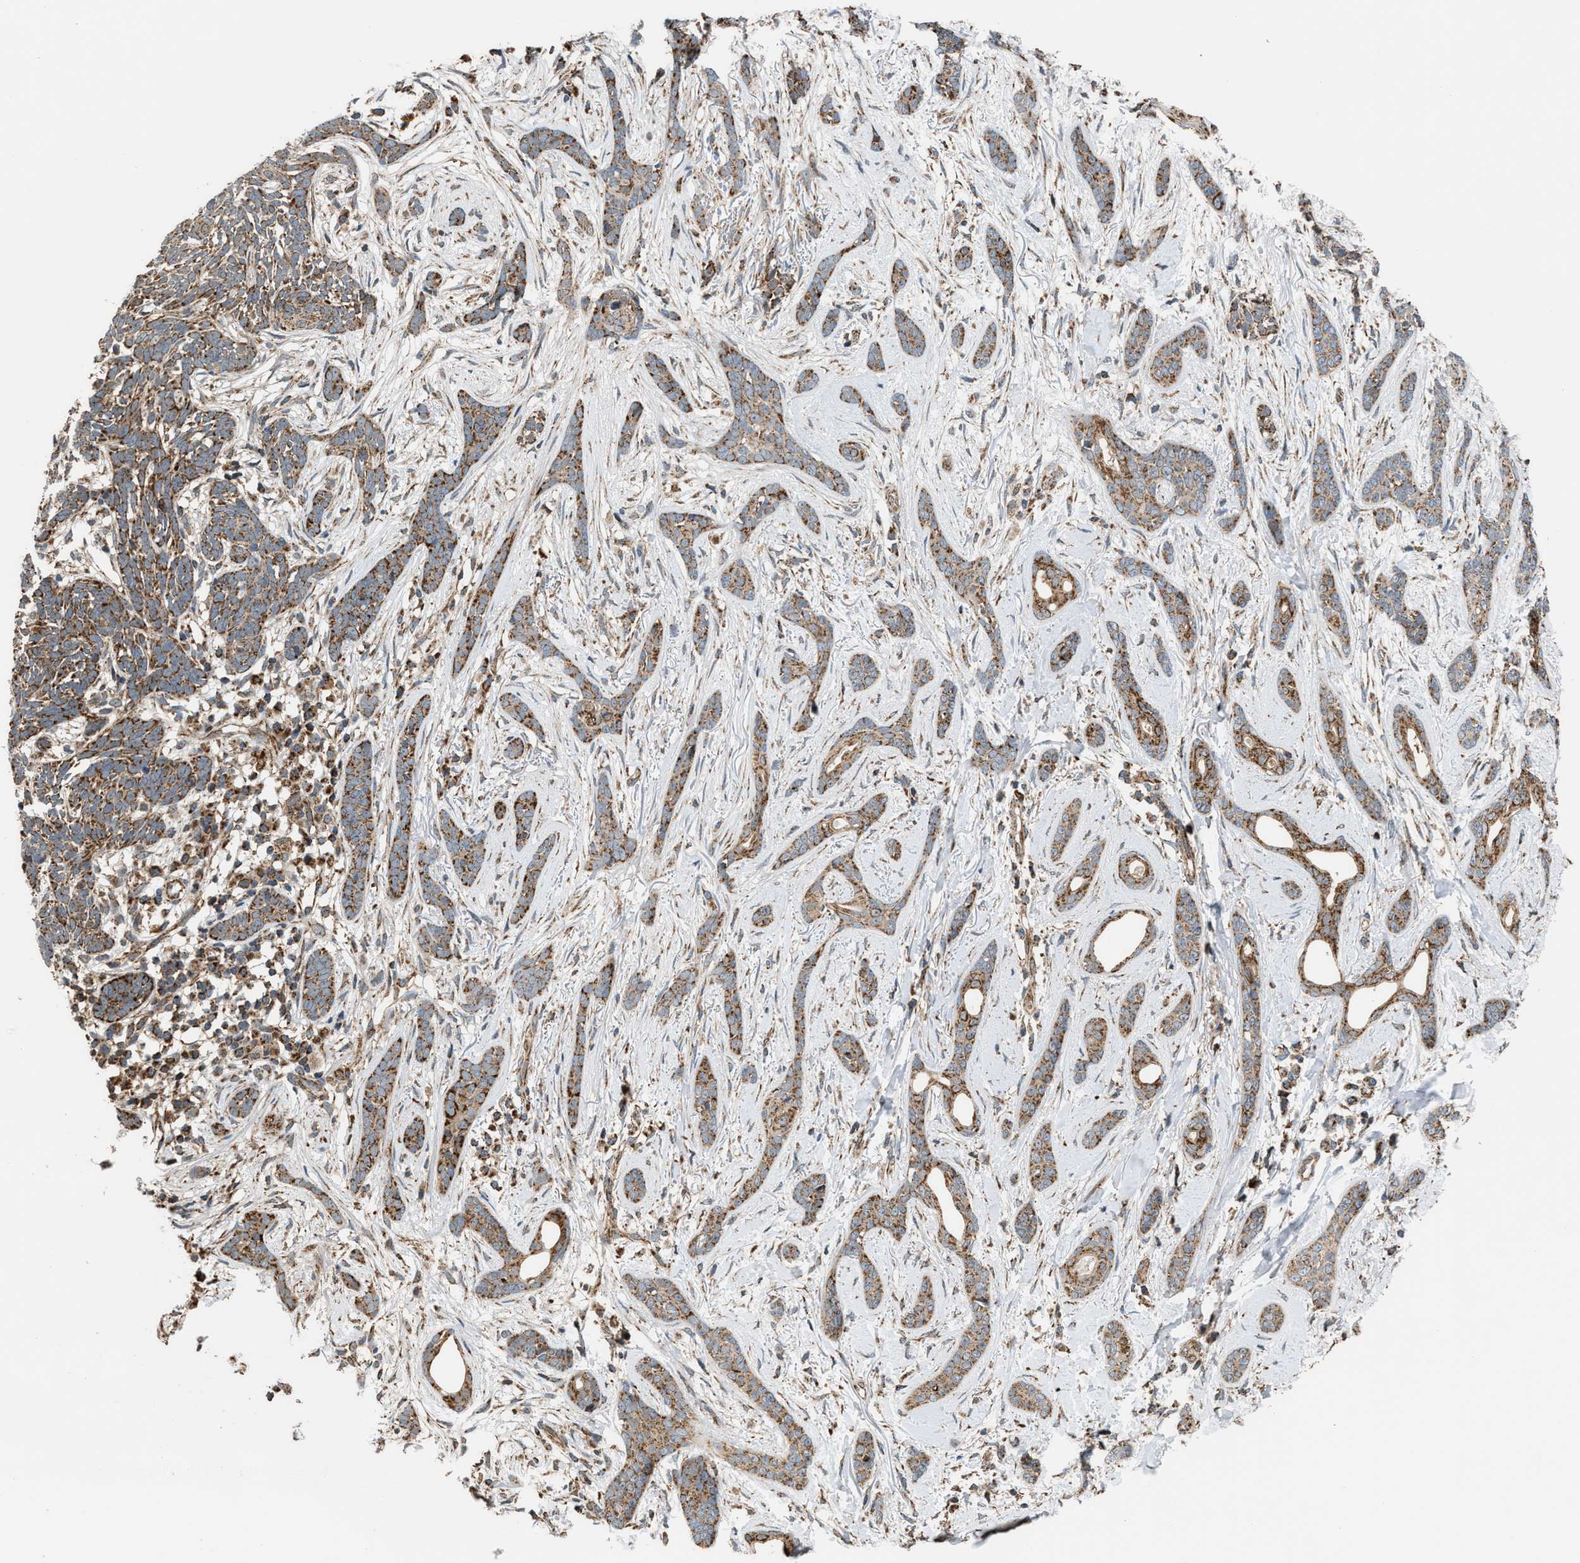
{"staining": {"intensity": "moderate", "quantity": ">75%", "location": "cytoplasmic/membranous"}, "tissue": "skin cancer", "cell_type": "Tumor cells", "image_type": "cancer", "snomed": [{"axis": "morphology", "description": "Basal cell carcinoma"}, {"axis": "morphology", "description": "Adnexal tumor, benign"}, {"axis": "topography", "description": "Skin"}], "caption": "Immunohistochemistry (IHC) of skin cancer demonstrates medium levels of moderate cytoplasmic/membranous positivity in about >75% of tumor cells.", "gene": "SGSM2", "patient": {"sex": "female", "age": 42}}